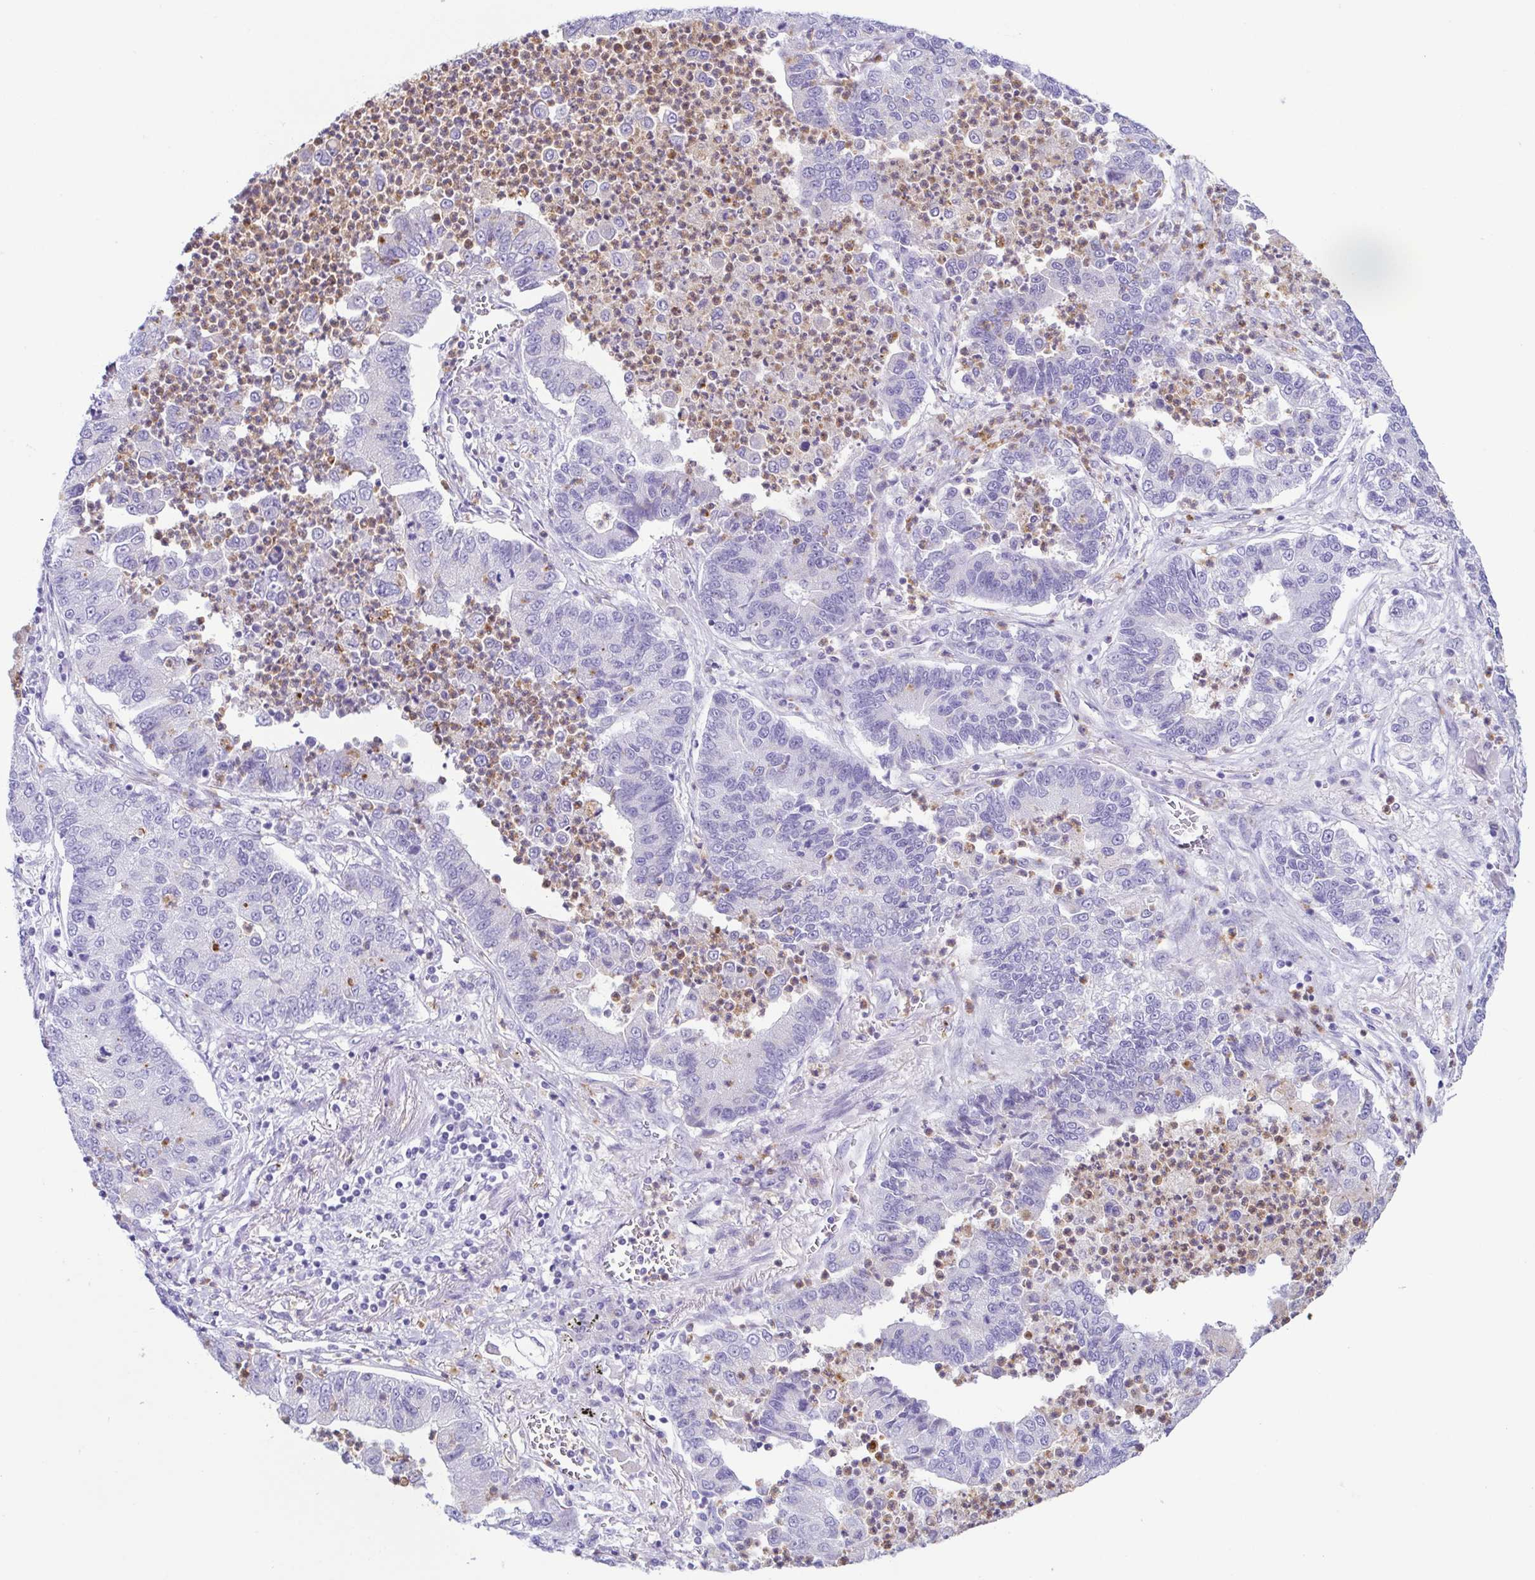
{"staining": {"intensity": "negative", "quantity": "none", "location": "none"}, "tissue": "lung cancer", "cell_type": "Tumor cells", "image_type": "cancer", "snomed": [{"axis": "morphology", "description": "Adenocarcinoma, NOS"}, {"axis": "topography", "description": "Lung"}], "caption": "Immunohistochemistry (IHC) image of neoplastic tissue: human adenocarcinoma (lung) stained with DAB (3,3'-diaminobenzidine) exhibits no significant protein staining in tumor cells.", "gene": "AZU1", "patient": {"sex": "female", "age": 57}}